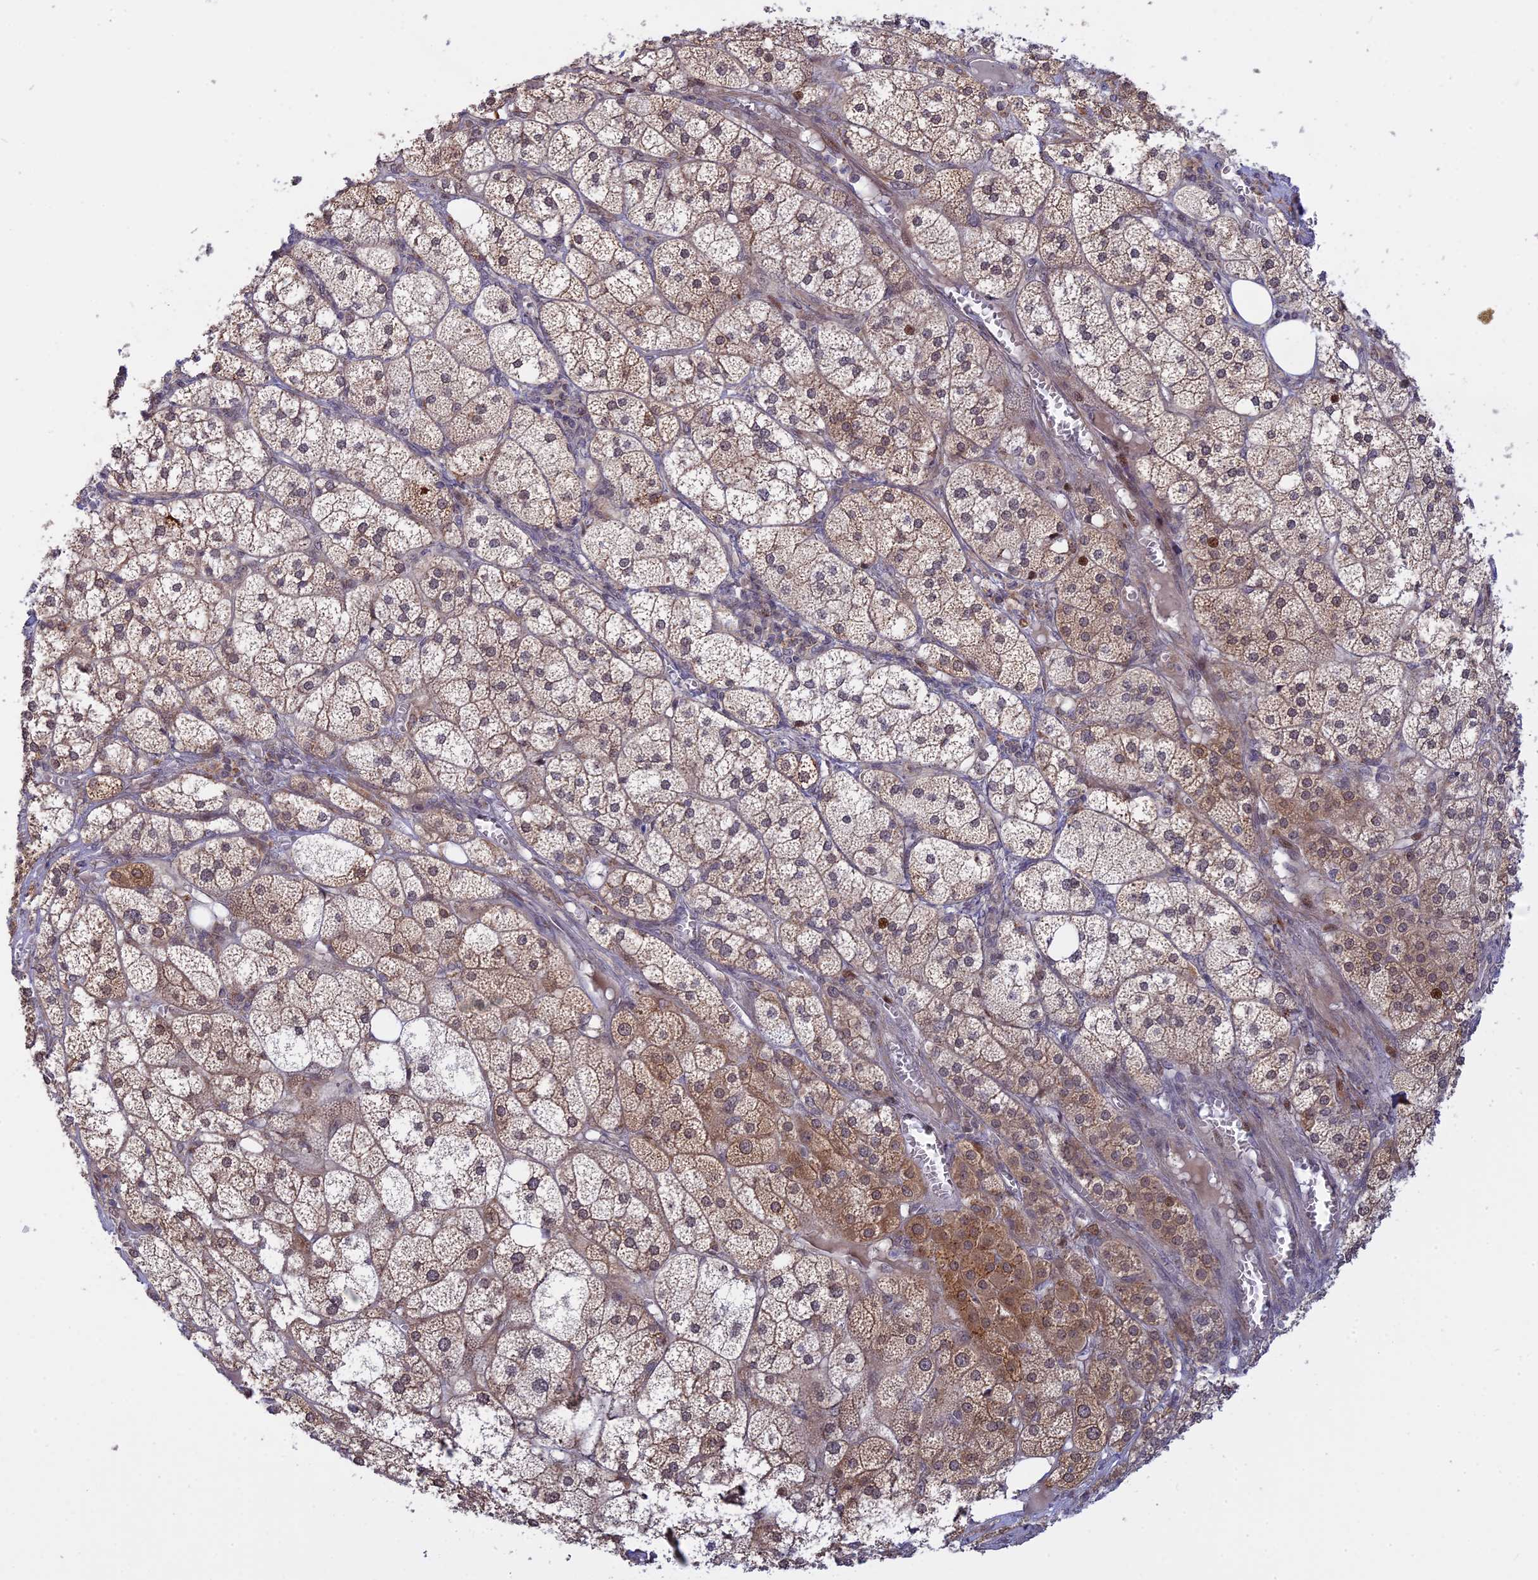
{"staining": {"intensity": "moderate", "quantity": ">75%", "location": "cytoplasmic/membranous,nuclear"}, "tissue": "adrenal gland", "cell_type": "Glandular cells", "image_type": "normal", "snomed": [{"axis": "morphology", "description": "Normal tissue, NOS"}, {"axis": "topography", "description": "Adrenal gland"}], "caption": "Human adrenal gland stained with a protein marker reveals moderate staining in glandular cells.", "gene": "GSKIP", "patient": {"sex": "female", "age": 61}}